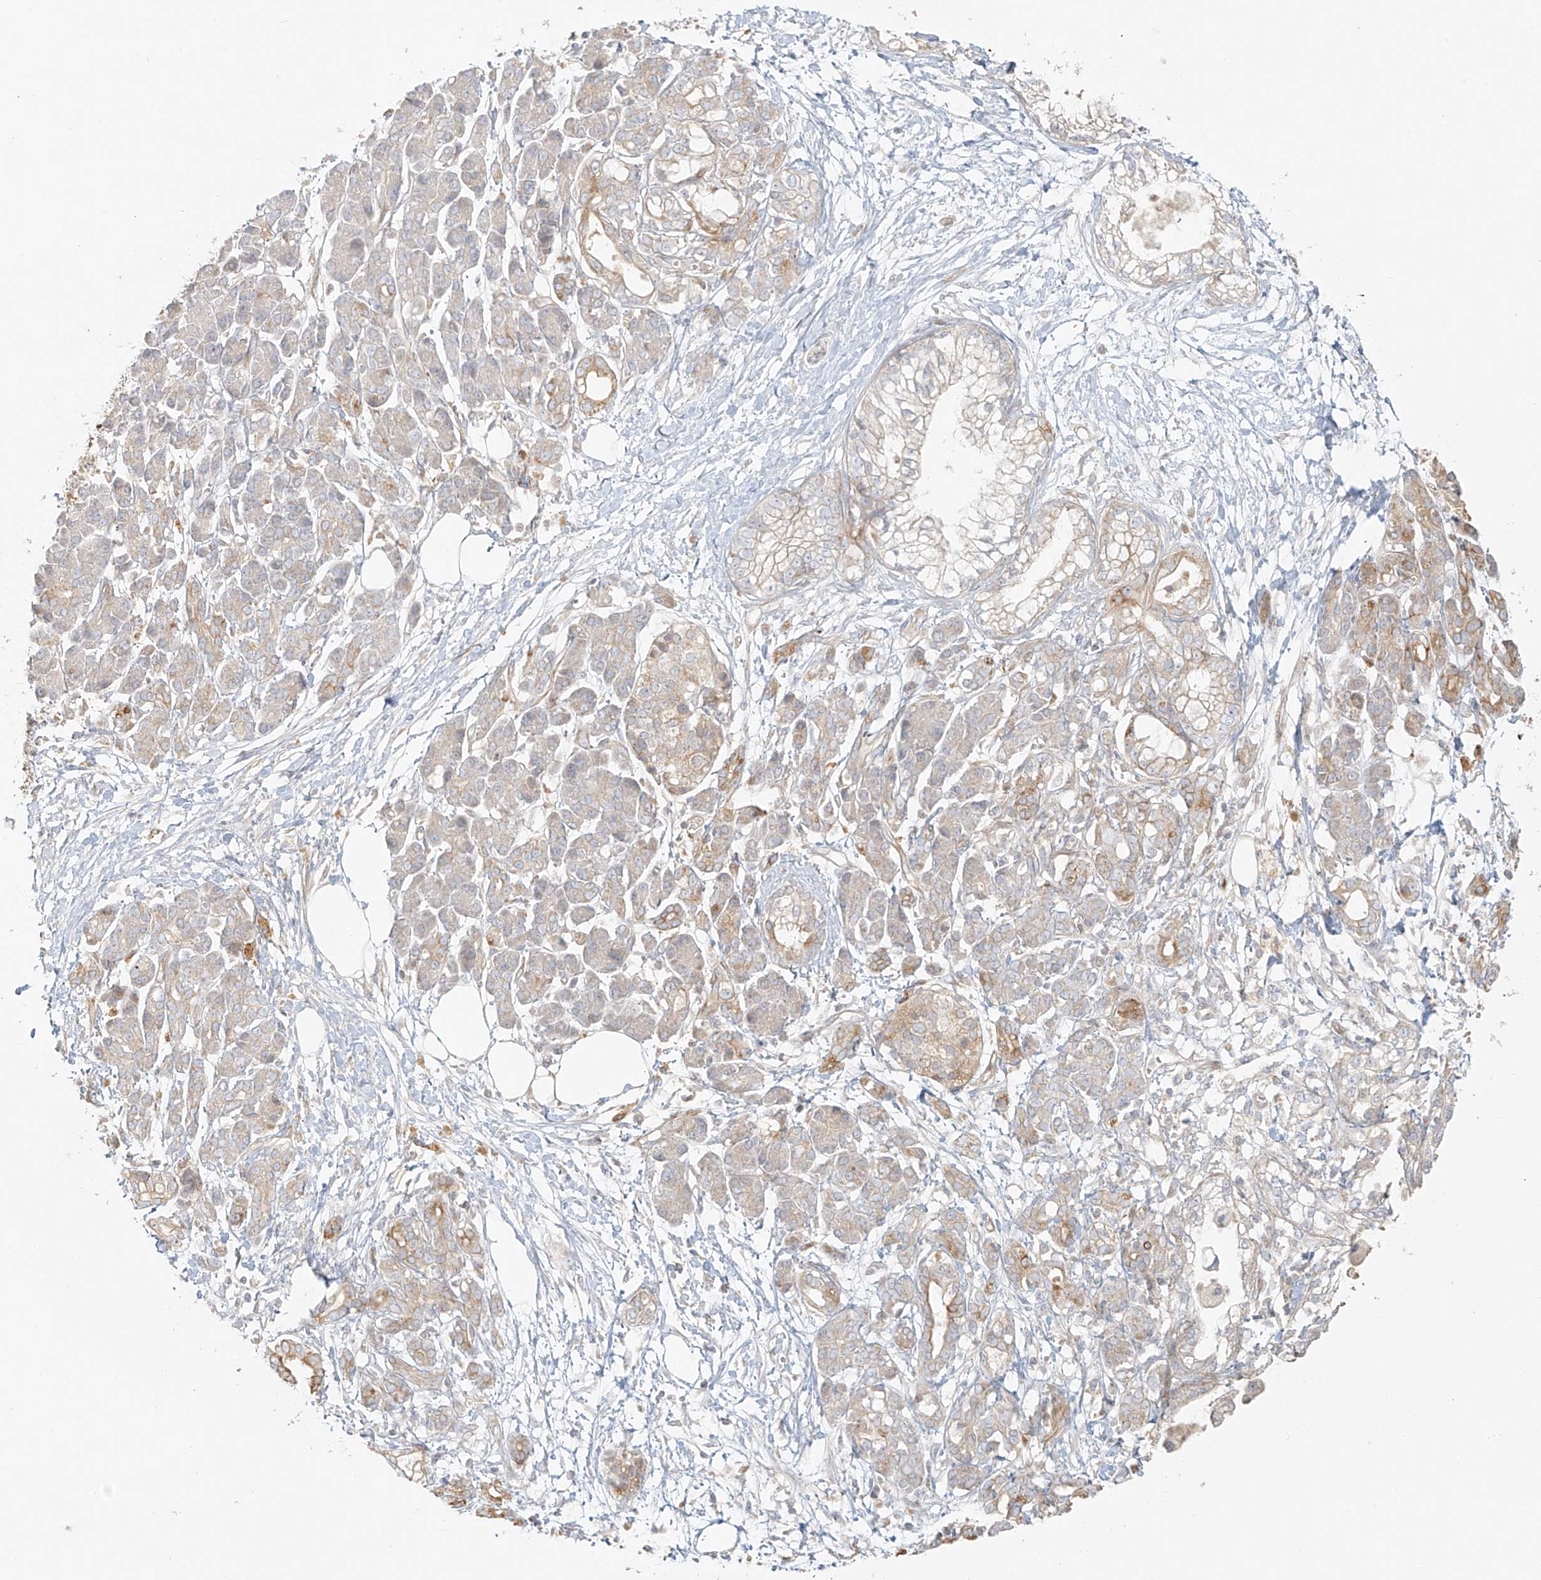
{"staining": {"intensity": "negative", "quantity": "none", "location": "none"}, "tissue": "pancreatic cancer", "cell_type": "Tumor cells", "image_type": "cancer", "snomed": [{"axis": "morphology", "description": "Adenocarcinoma, NOS"}, {"axis": "topography", "description": "Pancreas"}], "caption": "Immunohistochemistry (IHC) photomicrograph of neoplastic tissue: human pancreatic adenocarcinoma stained with DAB (3,3'-diaminobenzidine) demonstrates no significant protein staining in tumor cells.", "gene": "MIPEP", "patient": {"sex": "male", "age": 68}}